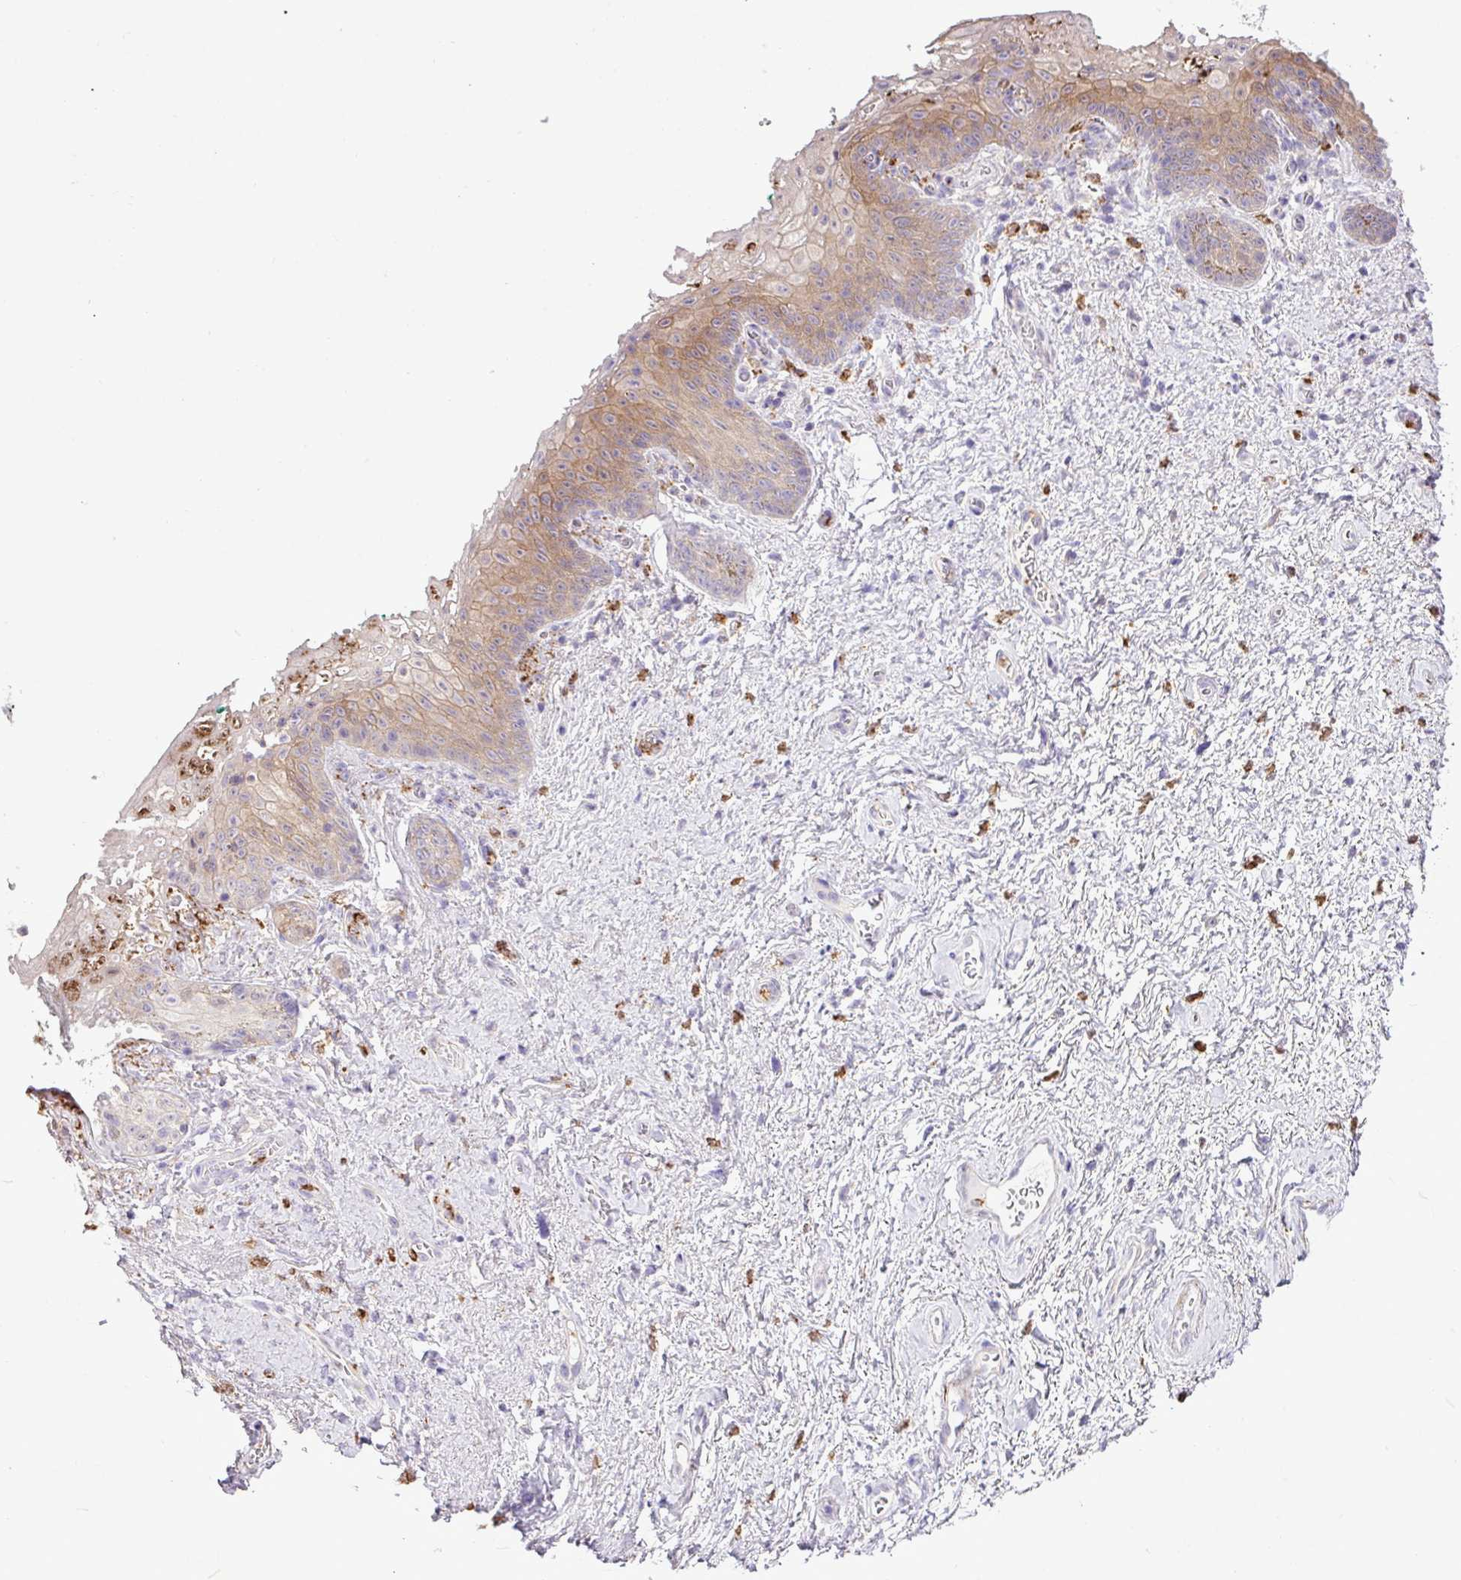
{"staining": {"intensity": "moderate", "quantity": "25%-75%", "location": "cytoplasmic/membranous"}, "tissue": "vagina", "cell_type": "Squamous epithelial cells", "image_type": "normal", "snomed": [{"axis": "morphology", "description": "Normal tissue, NOS"}, {"axis": "topography", "description": "Vulva"}, {"axis": "topography", "description": "Vagina"}, {"axis": "topography", "description": "Peripheral nerve tissue"}], "caption": "A brown stain highlights moderate cytoplasmic/membranous positivity of a protein in squamous epithelial cells of normal human vagina. The staining is performed using DAB brown chromogen to label protein expression. The nuclei are counter-stained blue using hematoxylin.", "gene": "ZSCAN5A", "patient": {"sex": "female", "age": 66}}